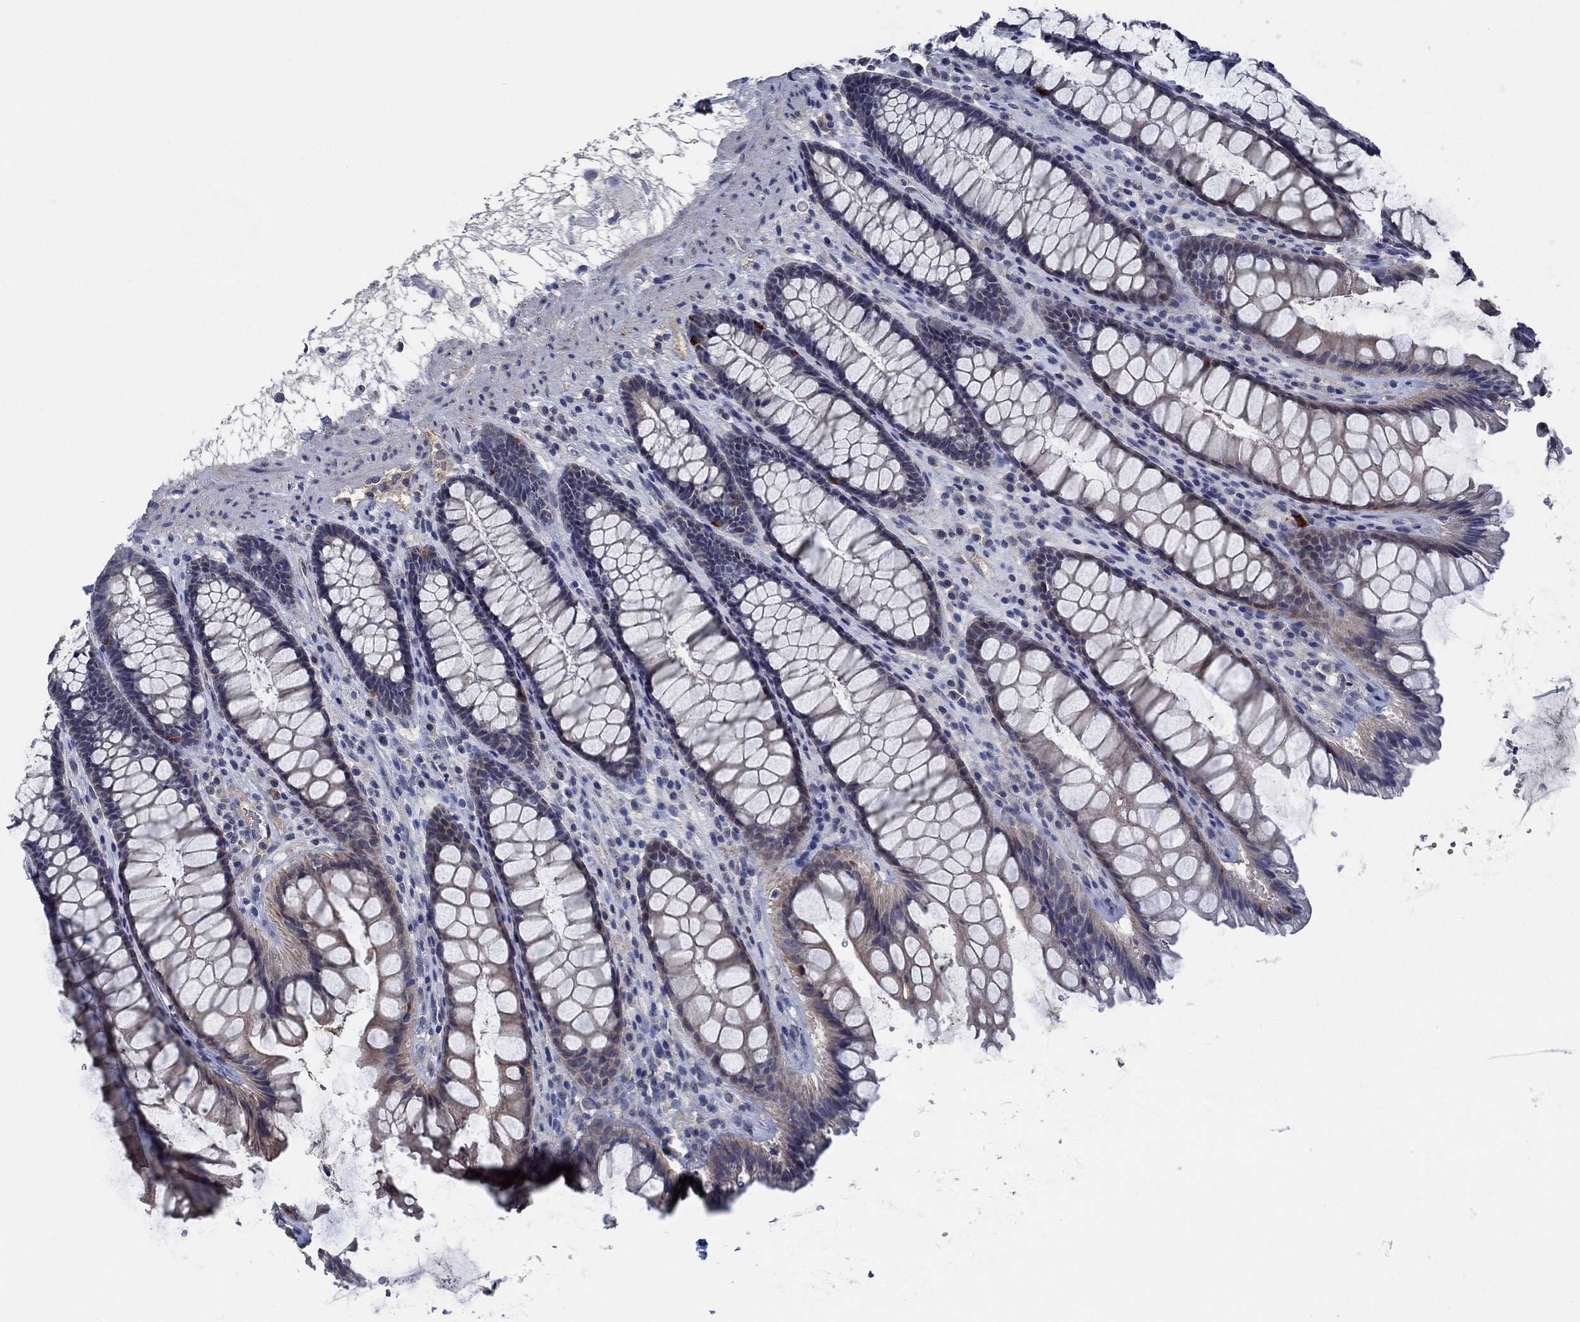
{"staining": {"intensity": "negative", "quantity": "none", "location": "none"}, "tissue": "rectum", "cell_type": "Glandular cells", "image_type": "normal", "snomed": [{"axis": "morphology", "description": "Normal tissue, NOS"}, {"axis": "topography", "description": "Rectum"}], "caption": "This is an IHC histopathology image of benign human rectum. There is no expression in glandular cells.", "gene": "OBSCN", "patient": {"sex": "male", "age": 72}}